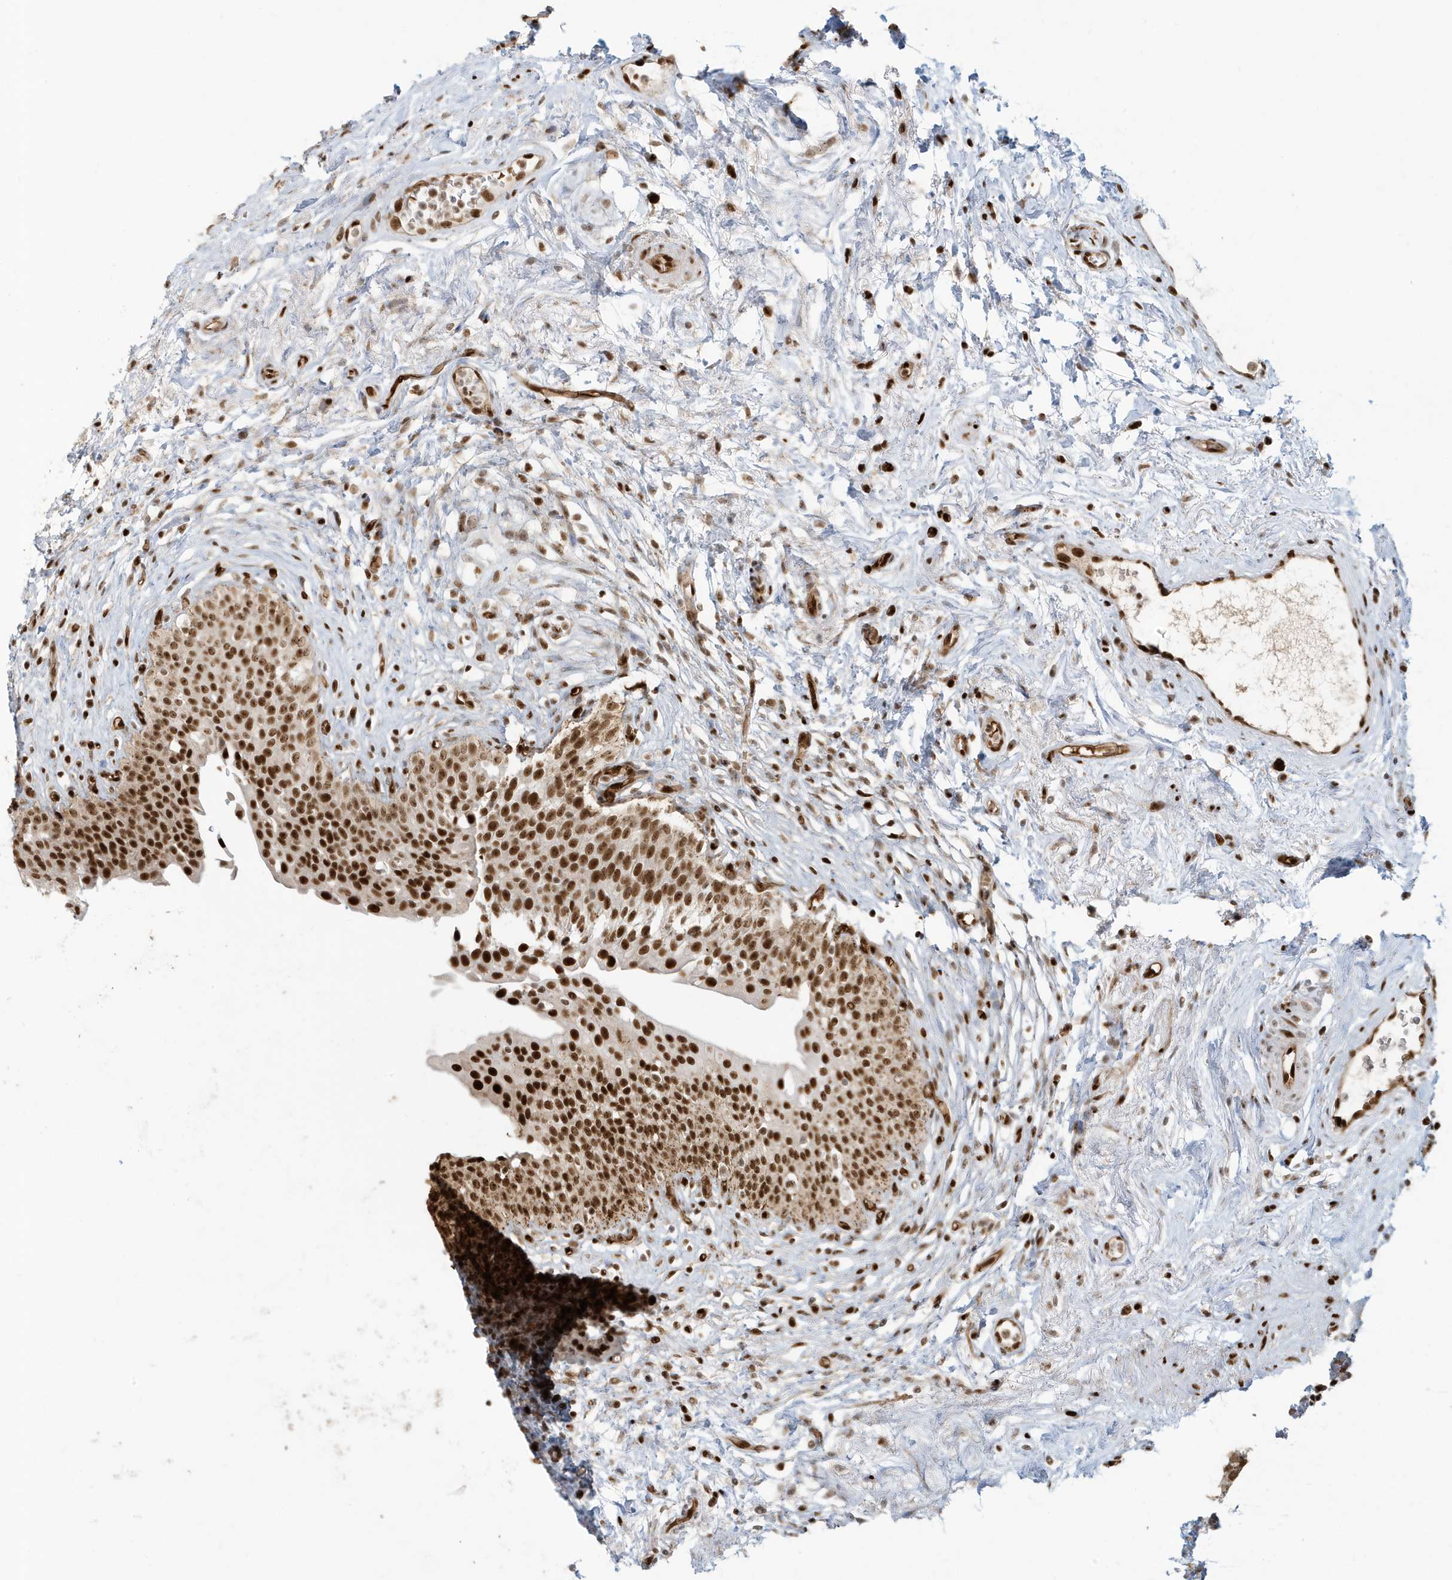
{"staining": {"intensity": "strong", "quantity": ">75%", "location": "nuclear"}, "tissue": "urinary bladder", "cell_type": "Urothelial cells", "image_type": "normal", "snomed": [{"axis": "morphology", "description": "Normal tissue, NOS"}, {"axis": "topography", "description": "Urinary bladder"}], "caption": "Unremarkable urinary bladder shows strong nuclear positivity in about >75% of urothelial cells, visualized by immunohistochemistry.", "gene": "CKS1B", "patient": {"sex": "male", "age": 83}}